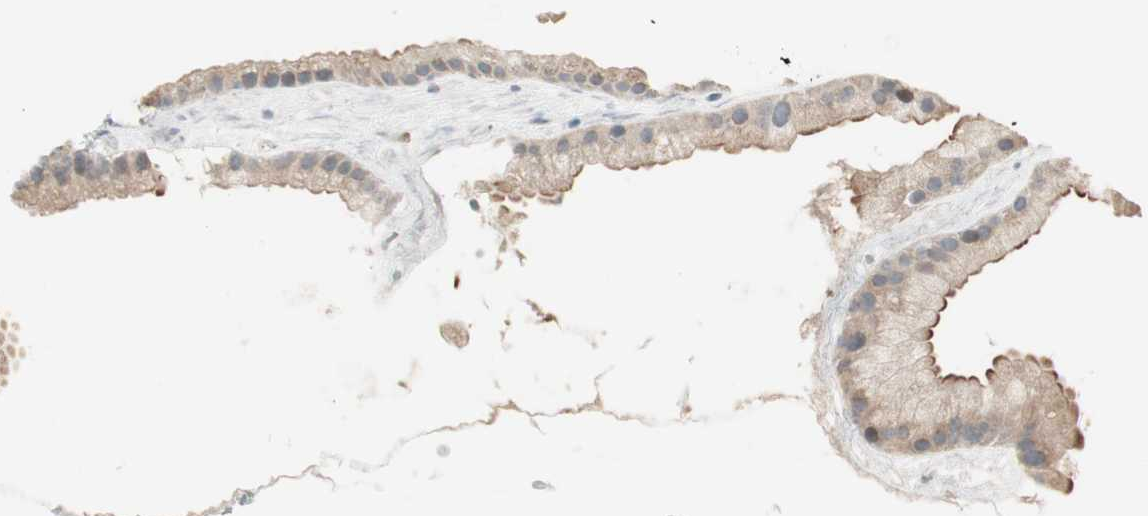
{"staining": {"intensity": "moderate", "quantity": ">75%", "location": "cytoplasmic/membranous"}, "tissue": "gallbladder", "cell_type": "Glandular cells", "image_type": "normal", "snomed": [{"axis": "morphology", "description": "Normal tissue, NOS"}, {"axis": "topography", "description": "Gallbladder"}], "caption": "Glandular cells exhibit medium levels of moderate cytoplasmic/membranous staining in approximately >75% of cells in normal gallbladder. The staining was performed using DAB (3,3'-diaminobenzidine), with brown indicating positive protein expression. Nuclei are stained blue with hematoxylin.", "gene": "PDZK1", "patient": {"sex": "female", "age": 64}}